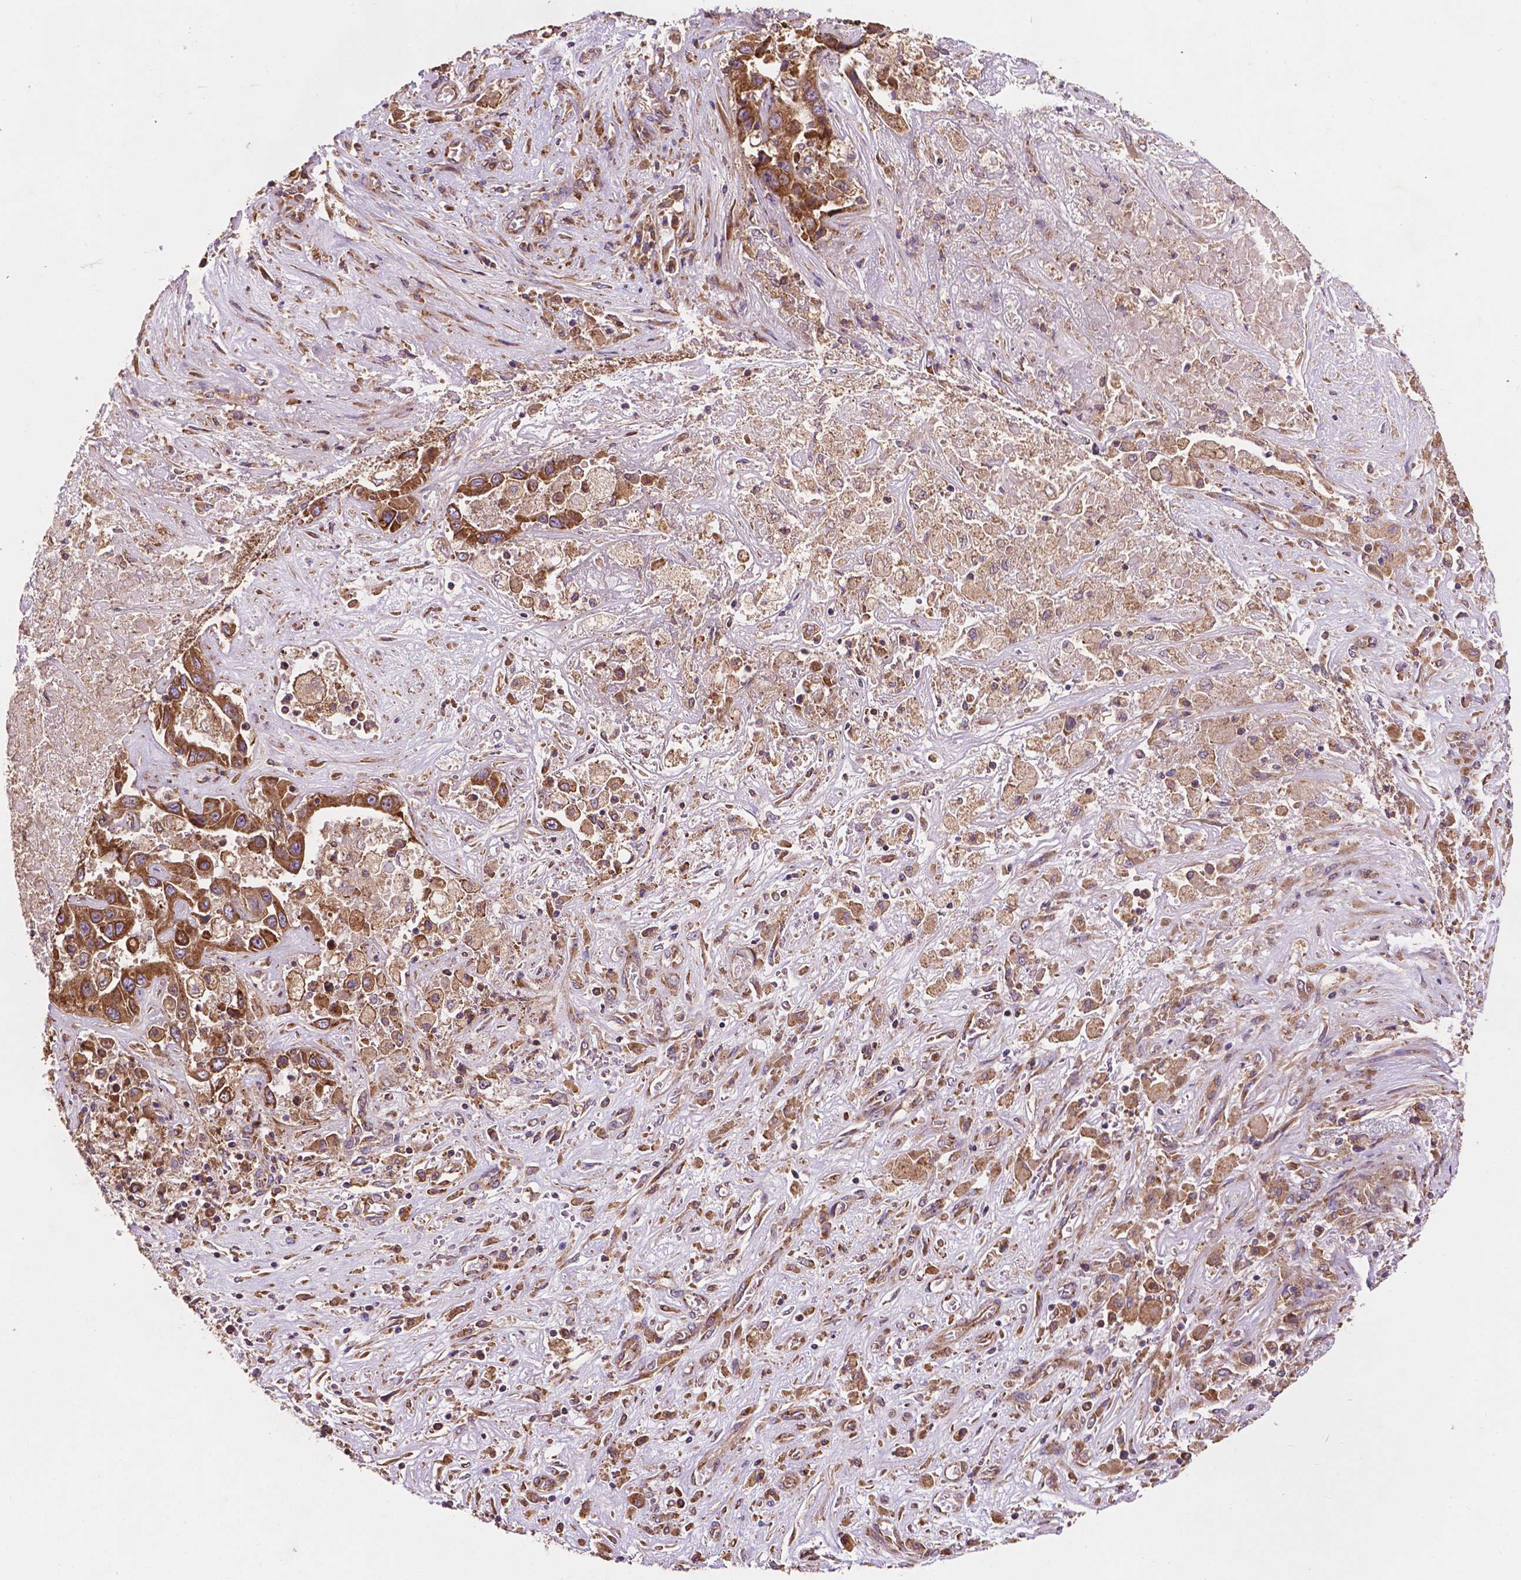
{"staining": {"intensity": "moderate", "quantity": ">75%", "location": "cytoplasmic/membranous"}, "tissue": "liver cancer", "cell_type": "Tumor cells", "image_type": "cancer", "snomed": [{"axis": "morphology", "description": "Cholangiocarcinoma"}, {"axis": "topography", "description": "Liver"}], "caption": "A high-resolution image shows immunohistochemistry staining of cholangiocarcinoma (liver), which exhibits moderate cytoplasmic/membranous positivity in about >75% of tumor cells.", "gene": "CCDC71L", "patient": {"sex": "female", "age": 52}}